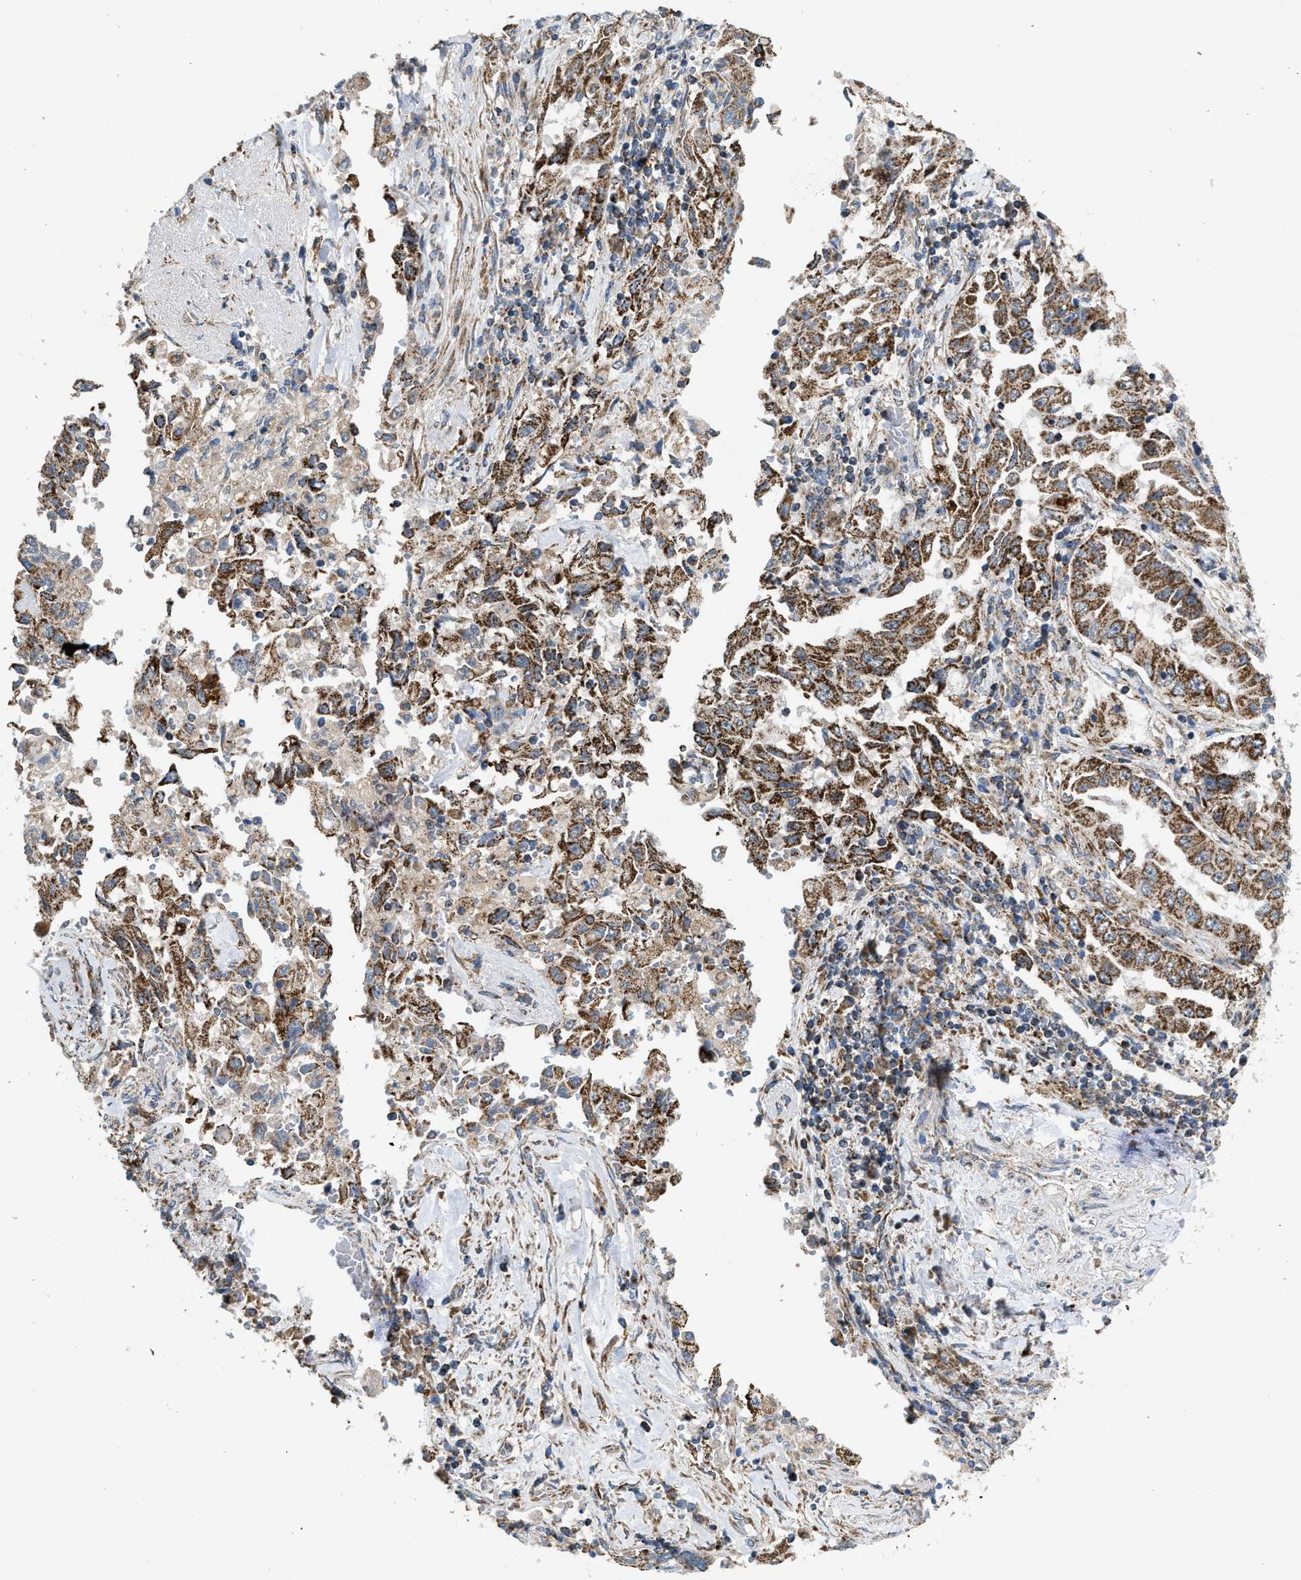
{"staining": {"intensity": "moderate", "quantity": ">75%", "location": "cytoplasmic/membranous"}, "tissue": "lung cancer", "cell_type": "Tumor cells", "image_type": "cancer", "snomed": [{"axis": "morphology", "description": "Adenocarcinoma, NOS"}, {"axis": "topography", "description": "Lung"}], "caption": "Protein analysis of lung cancer (adenocarcinoma) tissue shows moderate cytoplasmic/membranous positivity in approximately >75% of tumor cells.", "gene": "TACO1", "patient": {"sex": "female", "age": 51}}